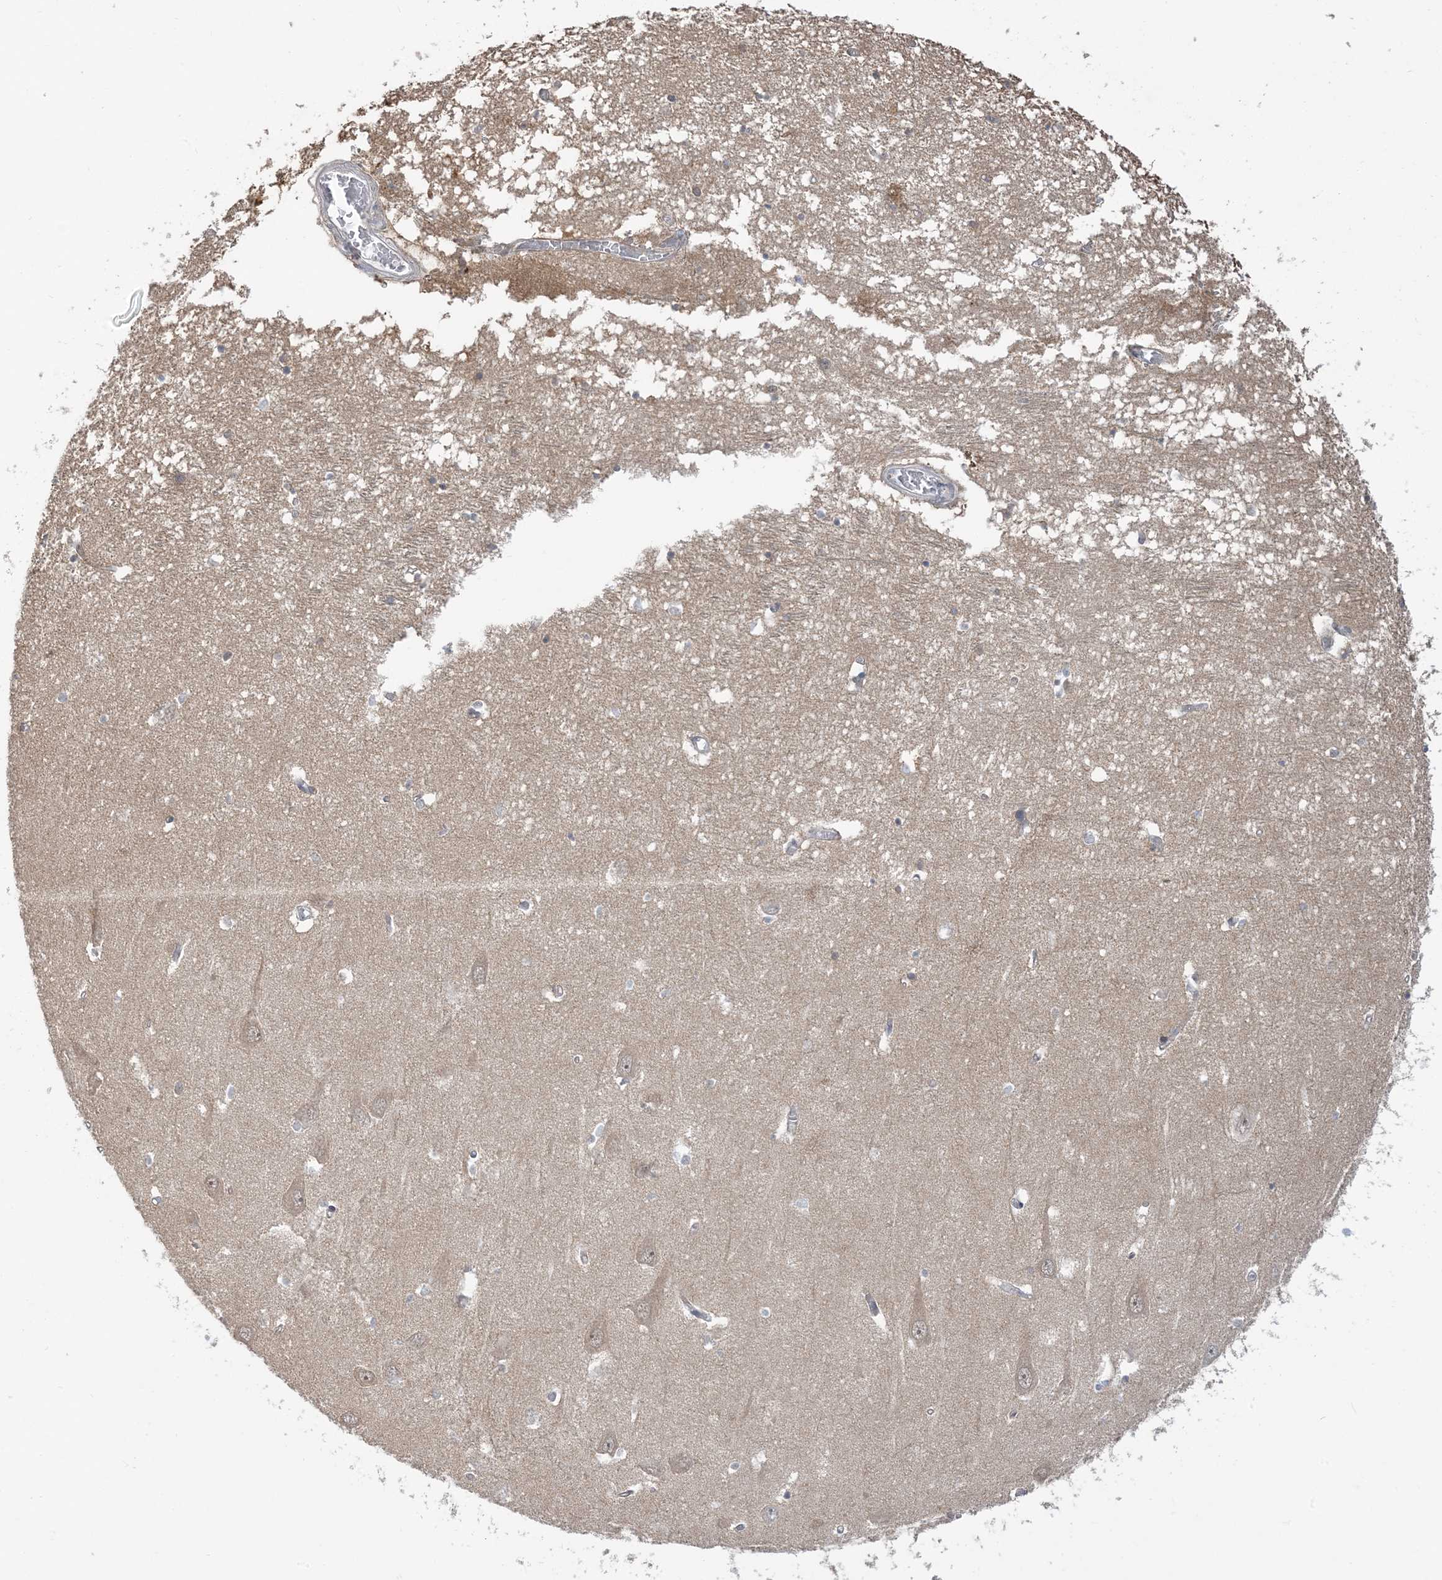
{"staining": {"intensity": "negative", "quantity": "none", "location": "none"}, "tissue": "hippocampus", "cell_type": "Glial cells", "image_type": "normal", "snomed": [{"axis": "morphology", "description": "Normal tissue, NOS"}, {"axis": "topography", "description": "Hippocampus"}], "caption": "The image displays no significant staining in glial cells of hippocampus.", "gene": "PRRT3", "patient": {"sex": "male", "age": 70}}